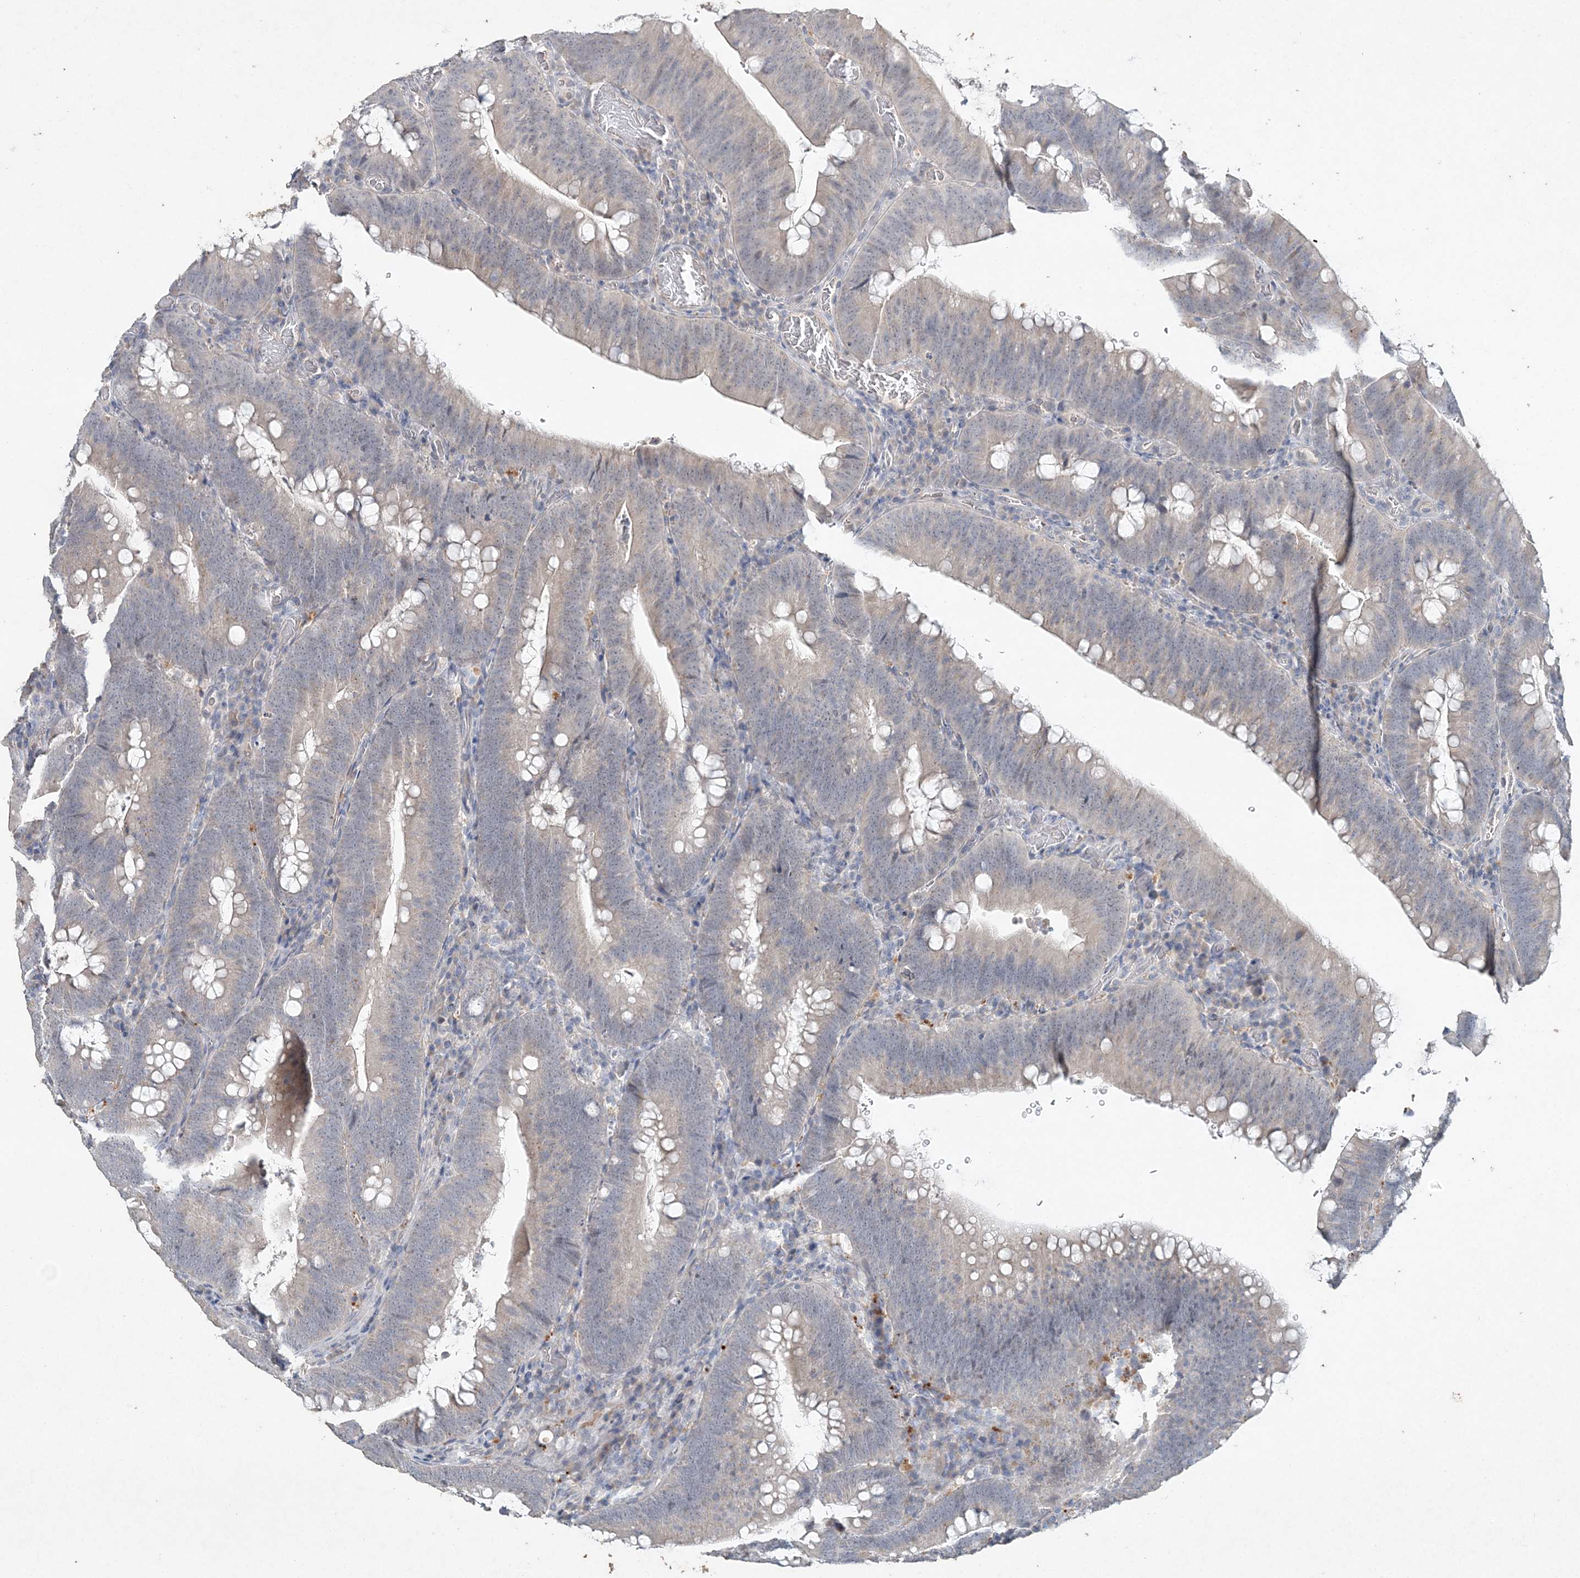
{"staining": {"intensity": "negative", "quantity": "none", "location": "none"}, "tissue": "colorectal cancer", "cell_type": "Tumor cells", "image_type": "cancer", "snomed": [{"axis": "morphology", "description": "Normal tissue, NOS"}, {"axis": "topography", "description": "Colon"}], "caption": "This is an IHC micrograph of human colorectal cancer. There is no positivity in tumor cells.", "gene": "DNAH5", "patient": {"sex": "female", "age": 82}}